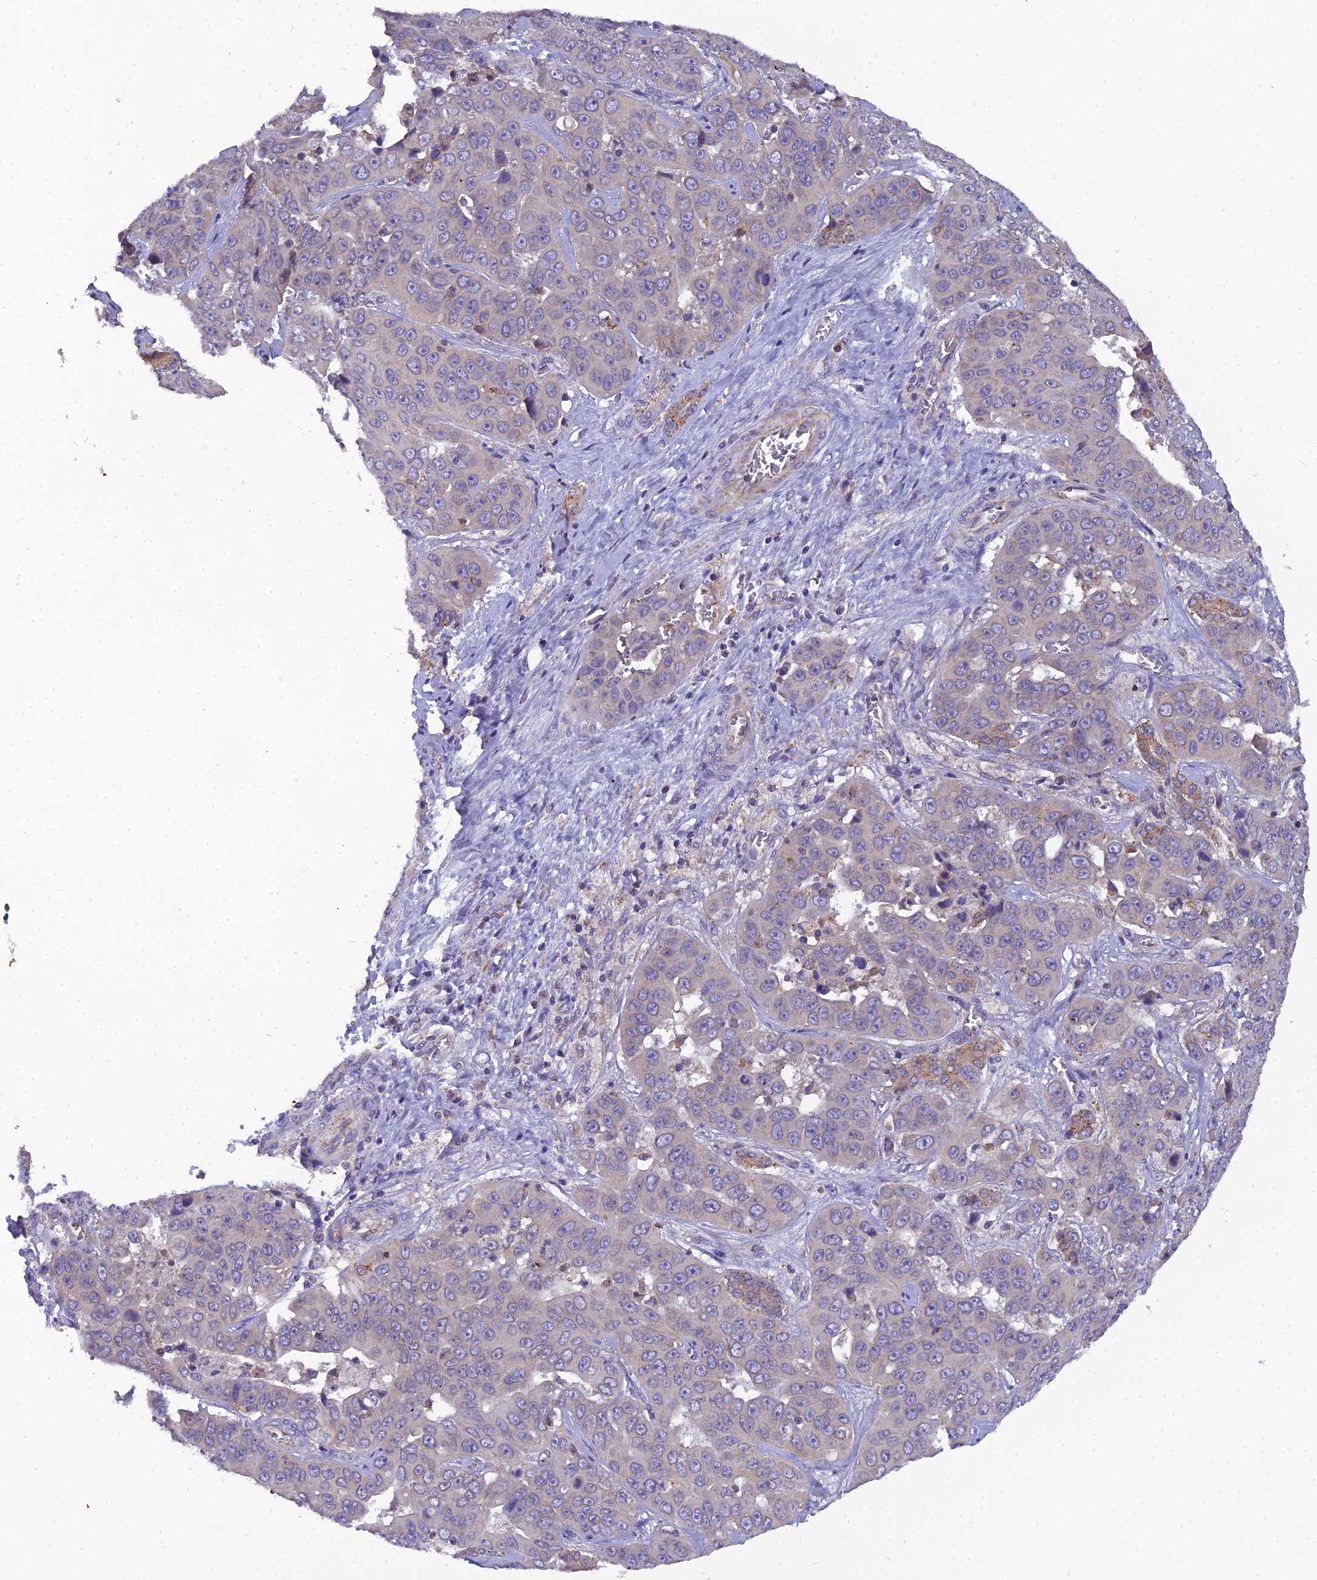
{"staining": {"intensity": "negative", "quantity": "none", "location": "none"}, "tissue": "liver cancer", "cell_type": "Tumor cells", "image_type": "cancer", "snomed": [{"axis": "morphology", "description": "Cholangiocarcinoma"}, {"axis": "topography", "description": "Liver"}], "caption": "This image is of liver cancer stained with IHC to label a protein in brown with the nuclei are counter-stained blue. There is no staining in tumor cells.", "gene": "GOLPH3", "patient": {"sex": "female", "age": 52}}